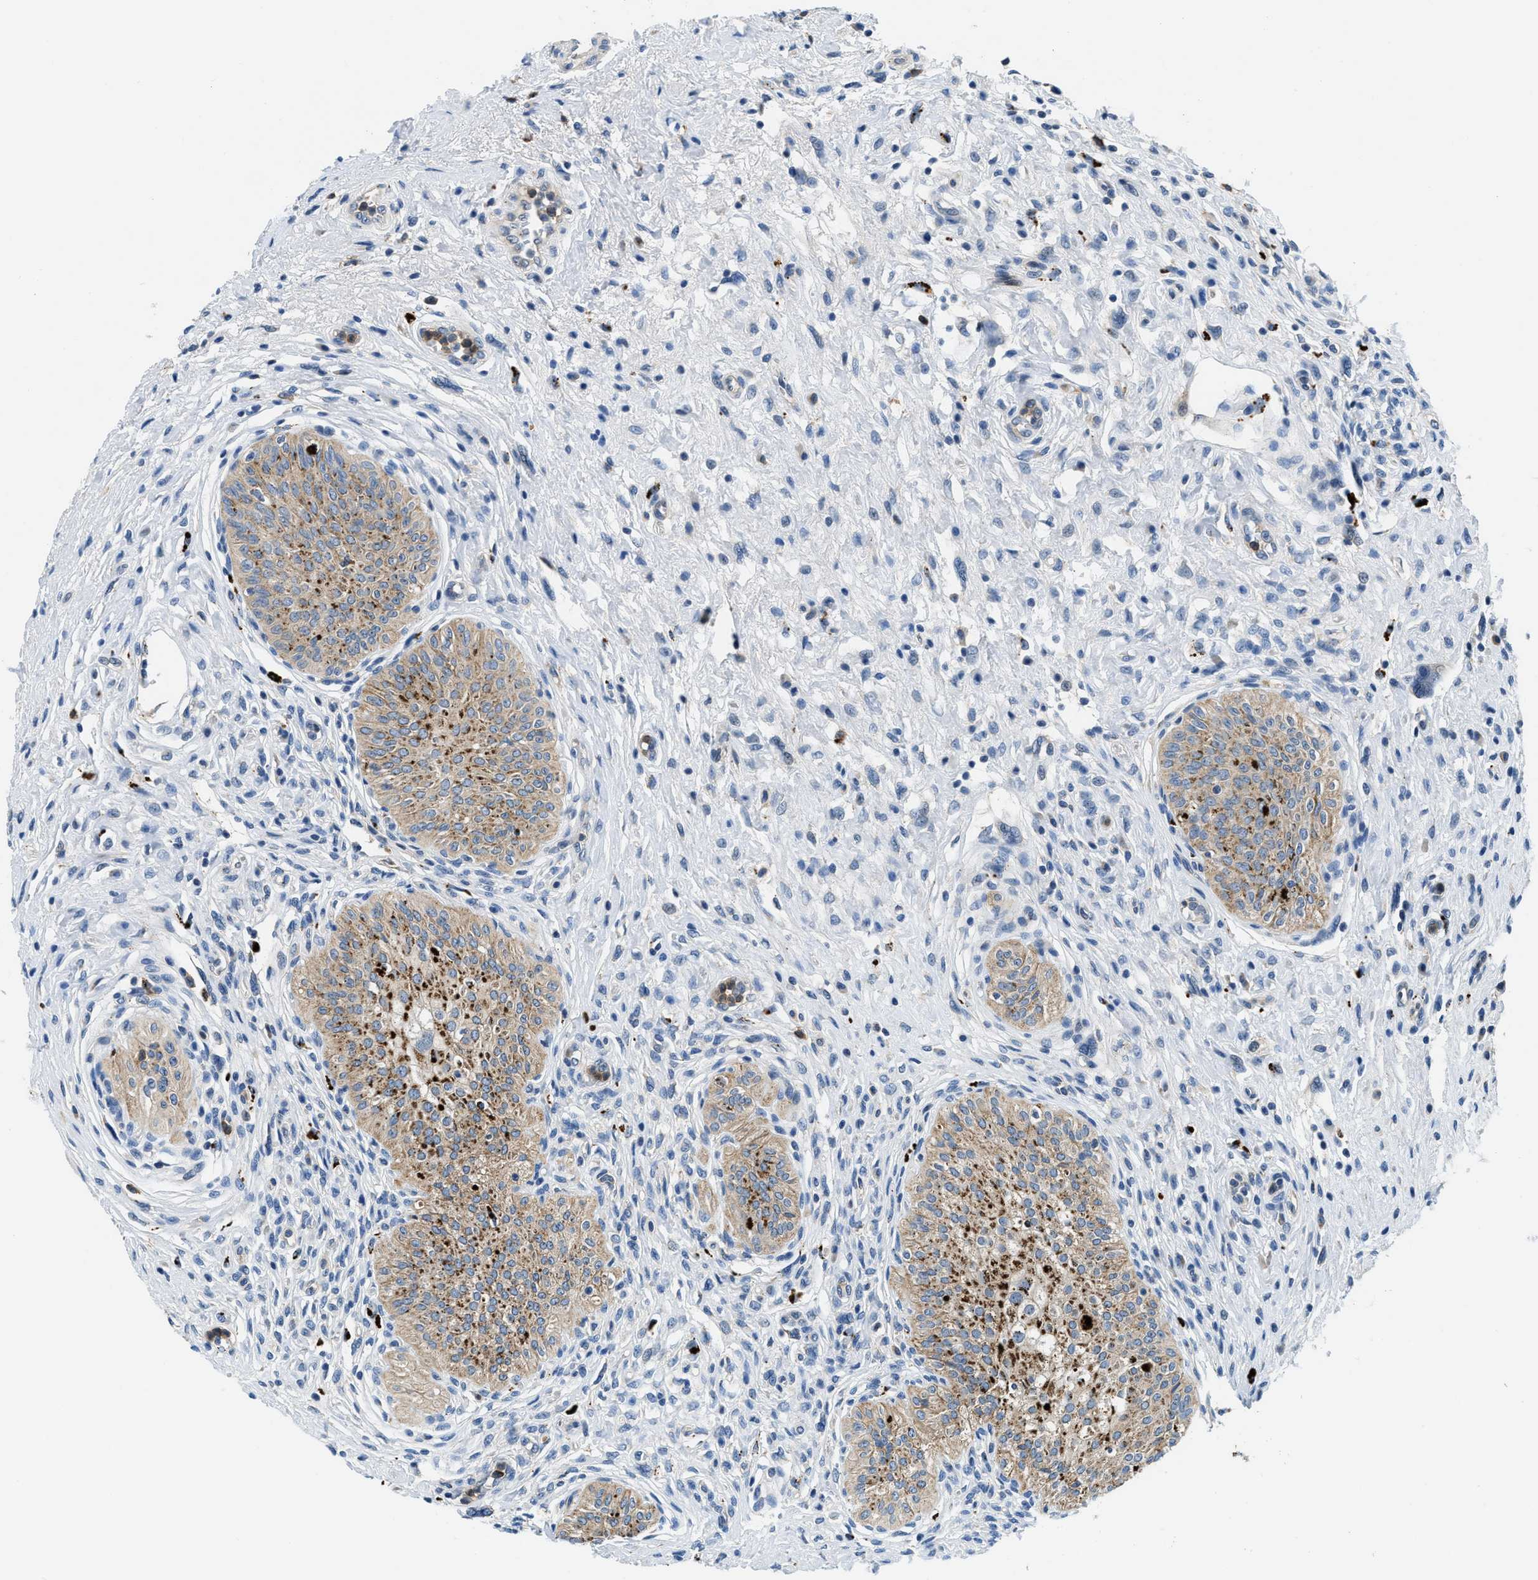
{"staining": {"intensity": "strong", "quantity": "25%-75%", "location": "cytoplasmic/membranous"}, "tissue": "urinary bladder", "cell_type": "Urothelial cells", "image_type": "normal", "snomed": [{"axis": "morphology", "description": "Normal tissue, NOS"}, {"axis": "topography", "description": "Urinary bladder"}], "caption": "Brown immunohistochemical staining in normal urinary bladder demonstrates strong cytoplasmic/membranous positivity in about 25%-75% of urothelial cells. (Stains: DAB in brown, nuclei in blue, Microscopy: brightfield microscopy at high magnification).", "gene": "ADGRE3", "patient": {"sex": "male", "age": 46}}